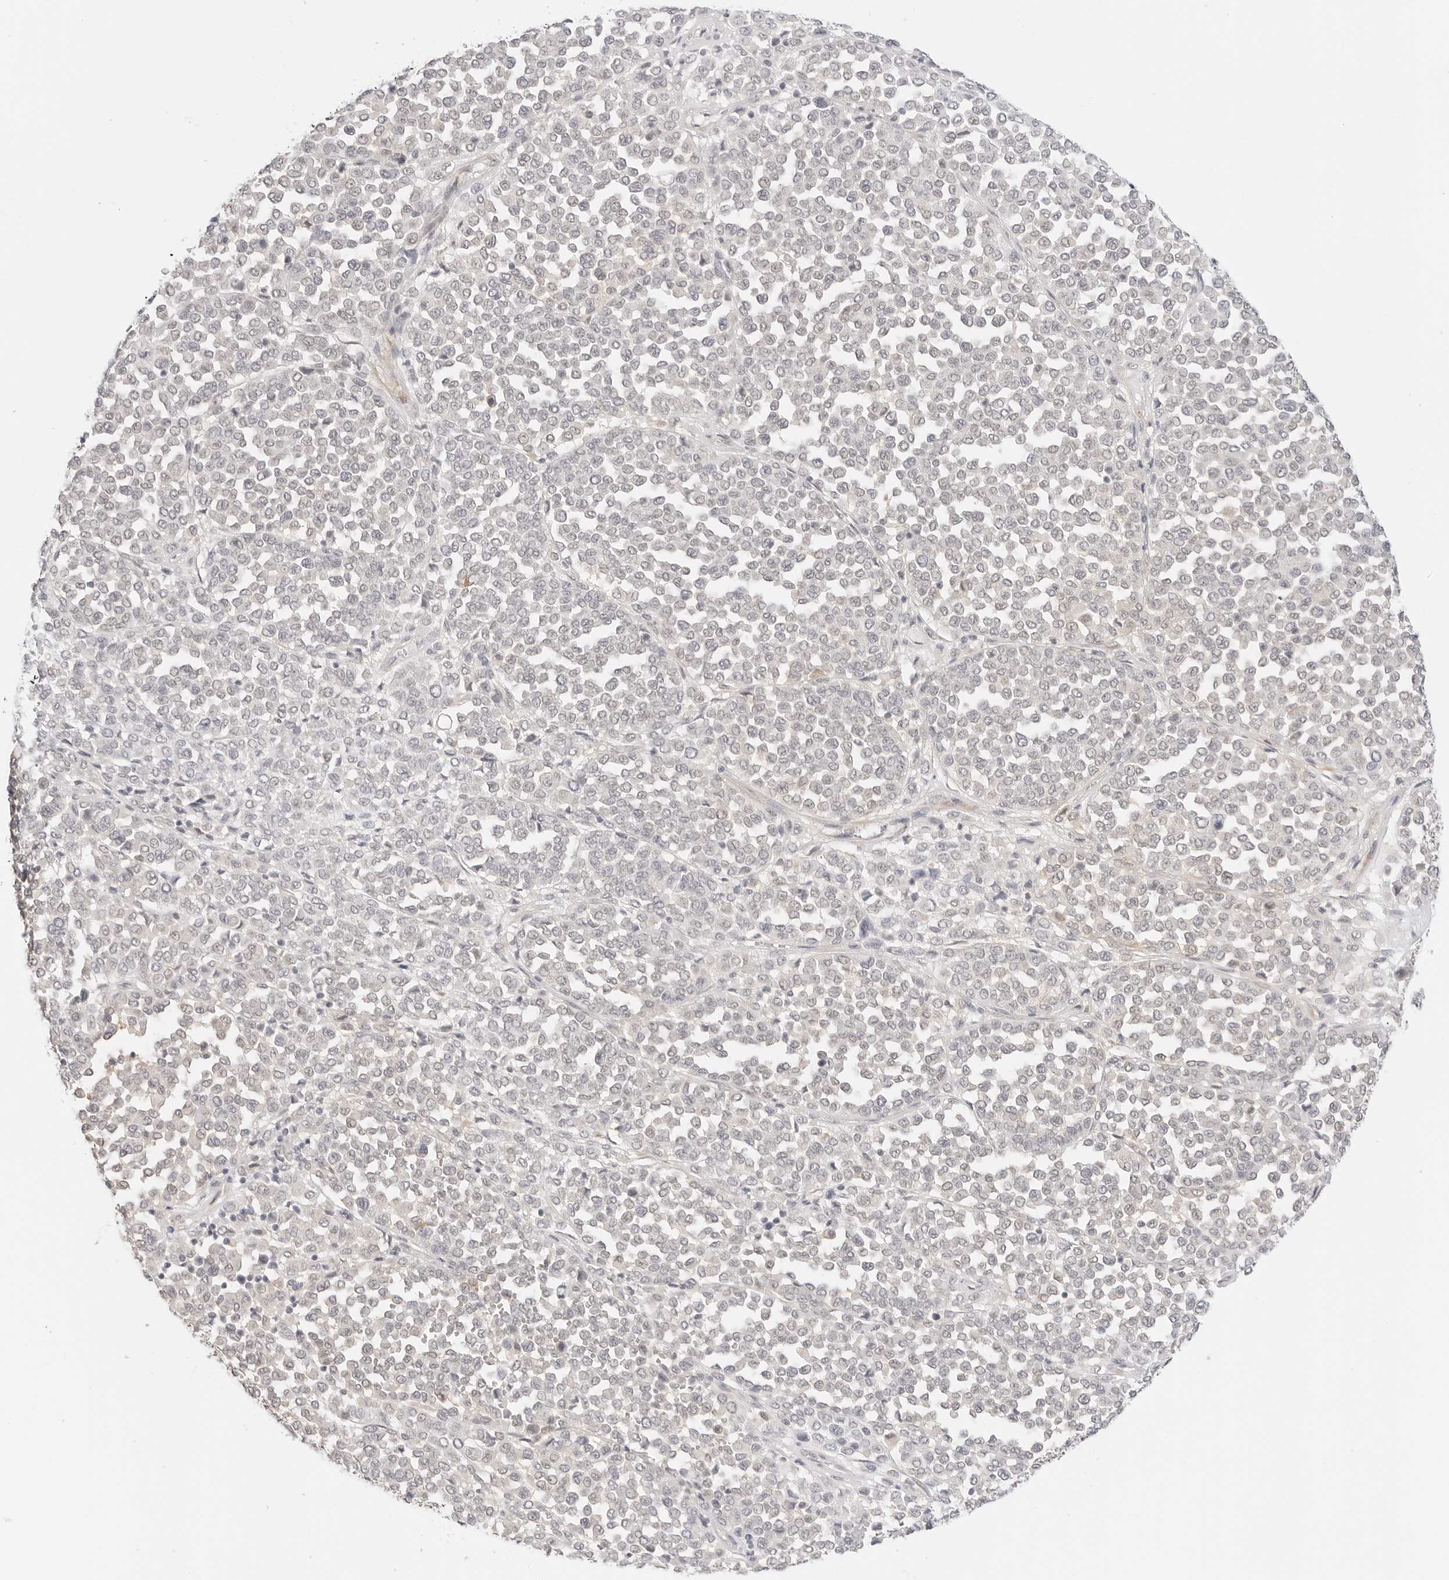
{"staining": {"intensity": "negative", "quantity": "none", "location": "none"}, "tissue": "melanoma", "cell_type": "Tumor cells", "image_type": "cancer", "snomed": [{"axis": "morphology", "description": "Malignant melanoma, Metastatic site"}, {"axis": "topography", "description": "Pancreas"}], "caption": "Immunohistochemistry (IHC) micrograph of neoplastic tissue: melanoma stained with DAB demonstrates no significant protein staining in tumor cells. The staining was performed using DAB (3,3'-diaminobenzidine) to visualize the protein expression in brown, while the nuclei were stained in blue with hematoxylin (Magnification: 20x).", "gene": "PCDH19", "patient": {"sex": "female", "age": 30}}